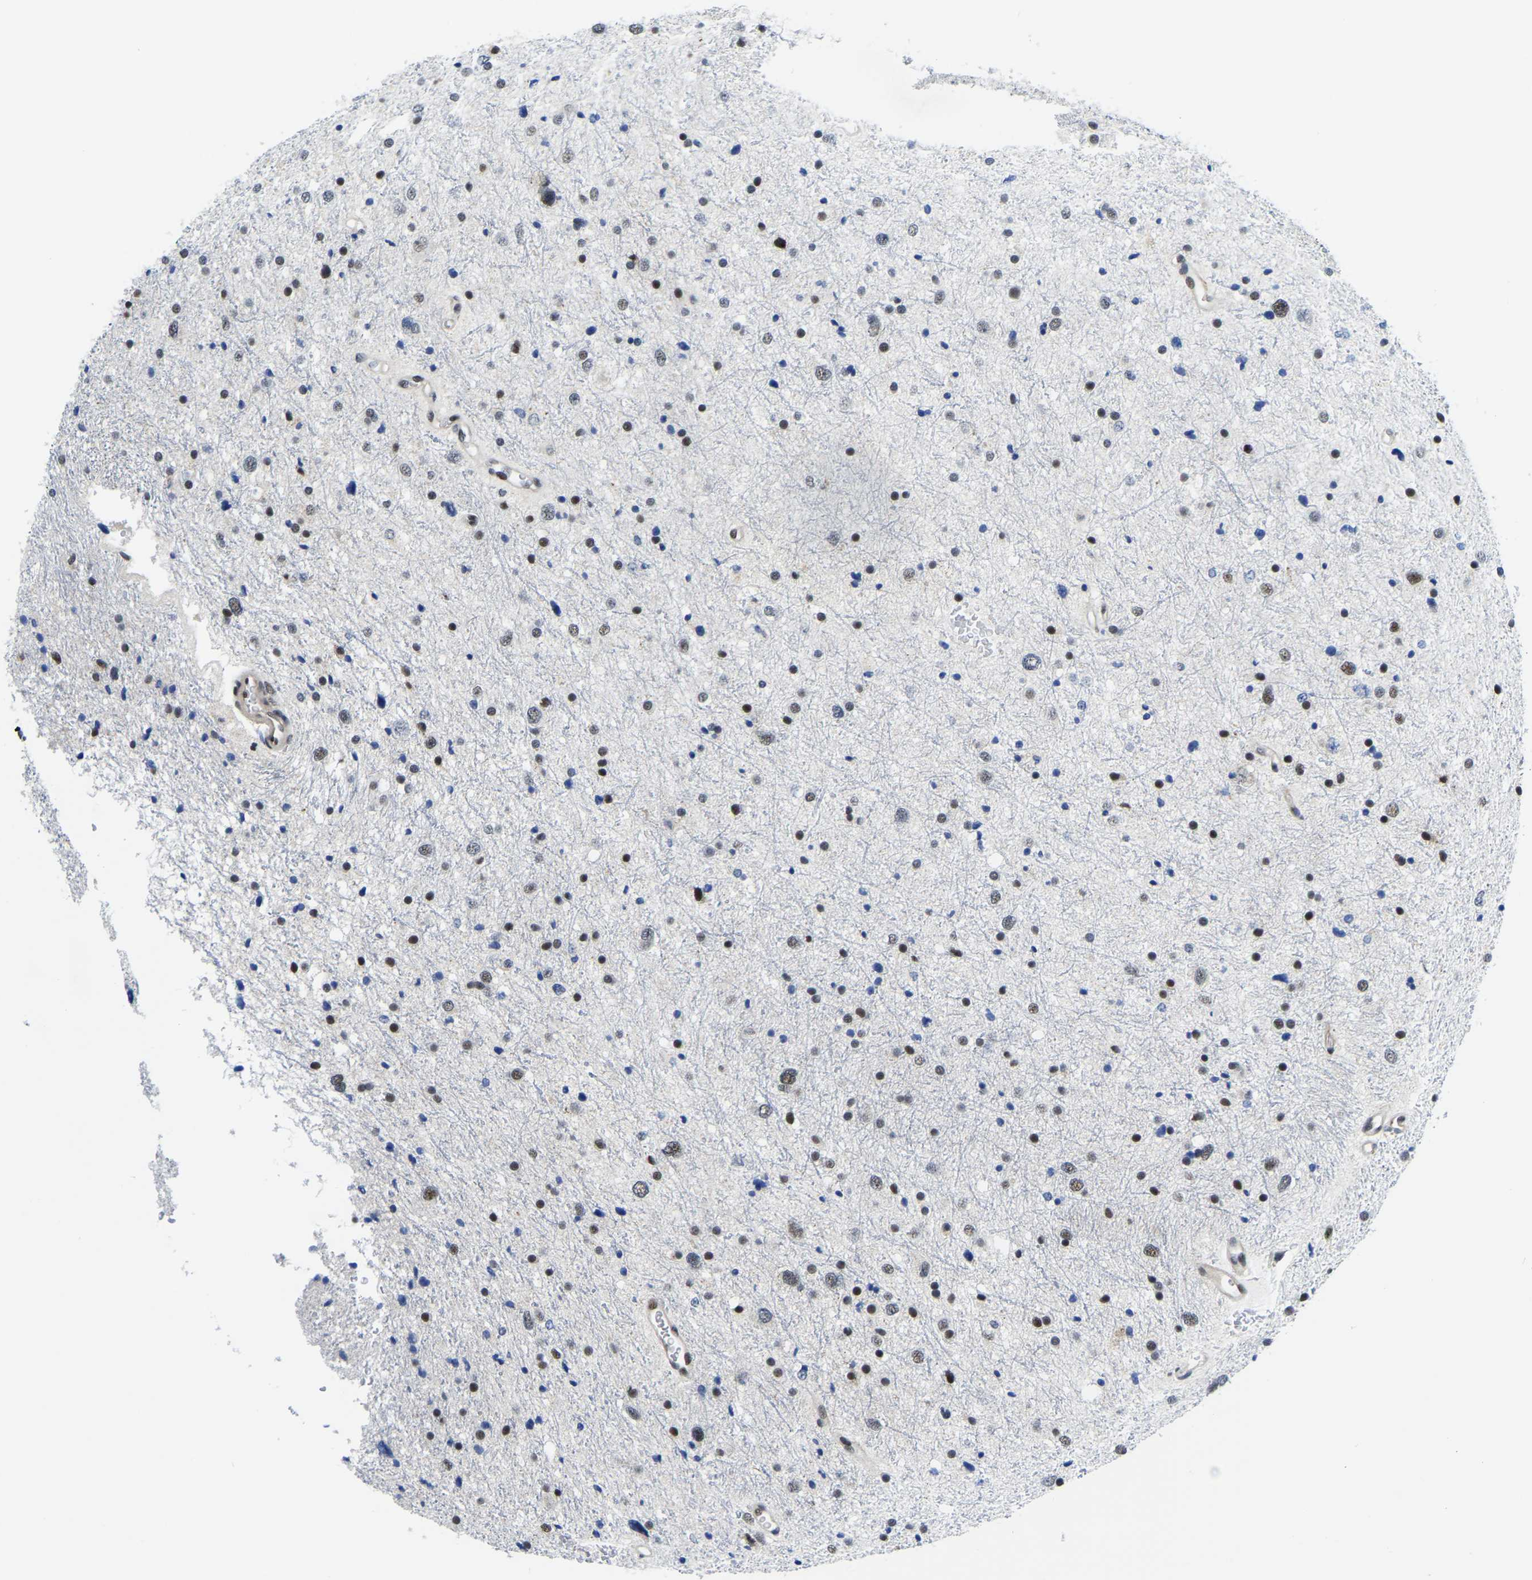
{"staining": {"intensity": "weak", "quantity": "<25%", "location": "nuclear"}, "tissue": "glioma", "cell_type": "Tumor cells", "image_type": "cancer", "snomed": [{"axis": "morphology", "description": "Glioma, malignant, Low grade"}, {"axis": "topography", "description": "Brain"}], "caption": "Tumor cells show no significant protein expression in malignant glioma (low-grade). (Immunohistochemistry, brightfield microscopy, high magnification).", "gene": "POLDIP3", "patient": {"sex": "female", "age": 37}}